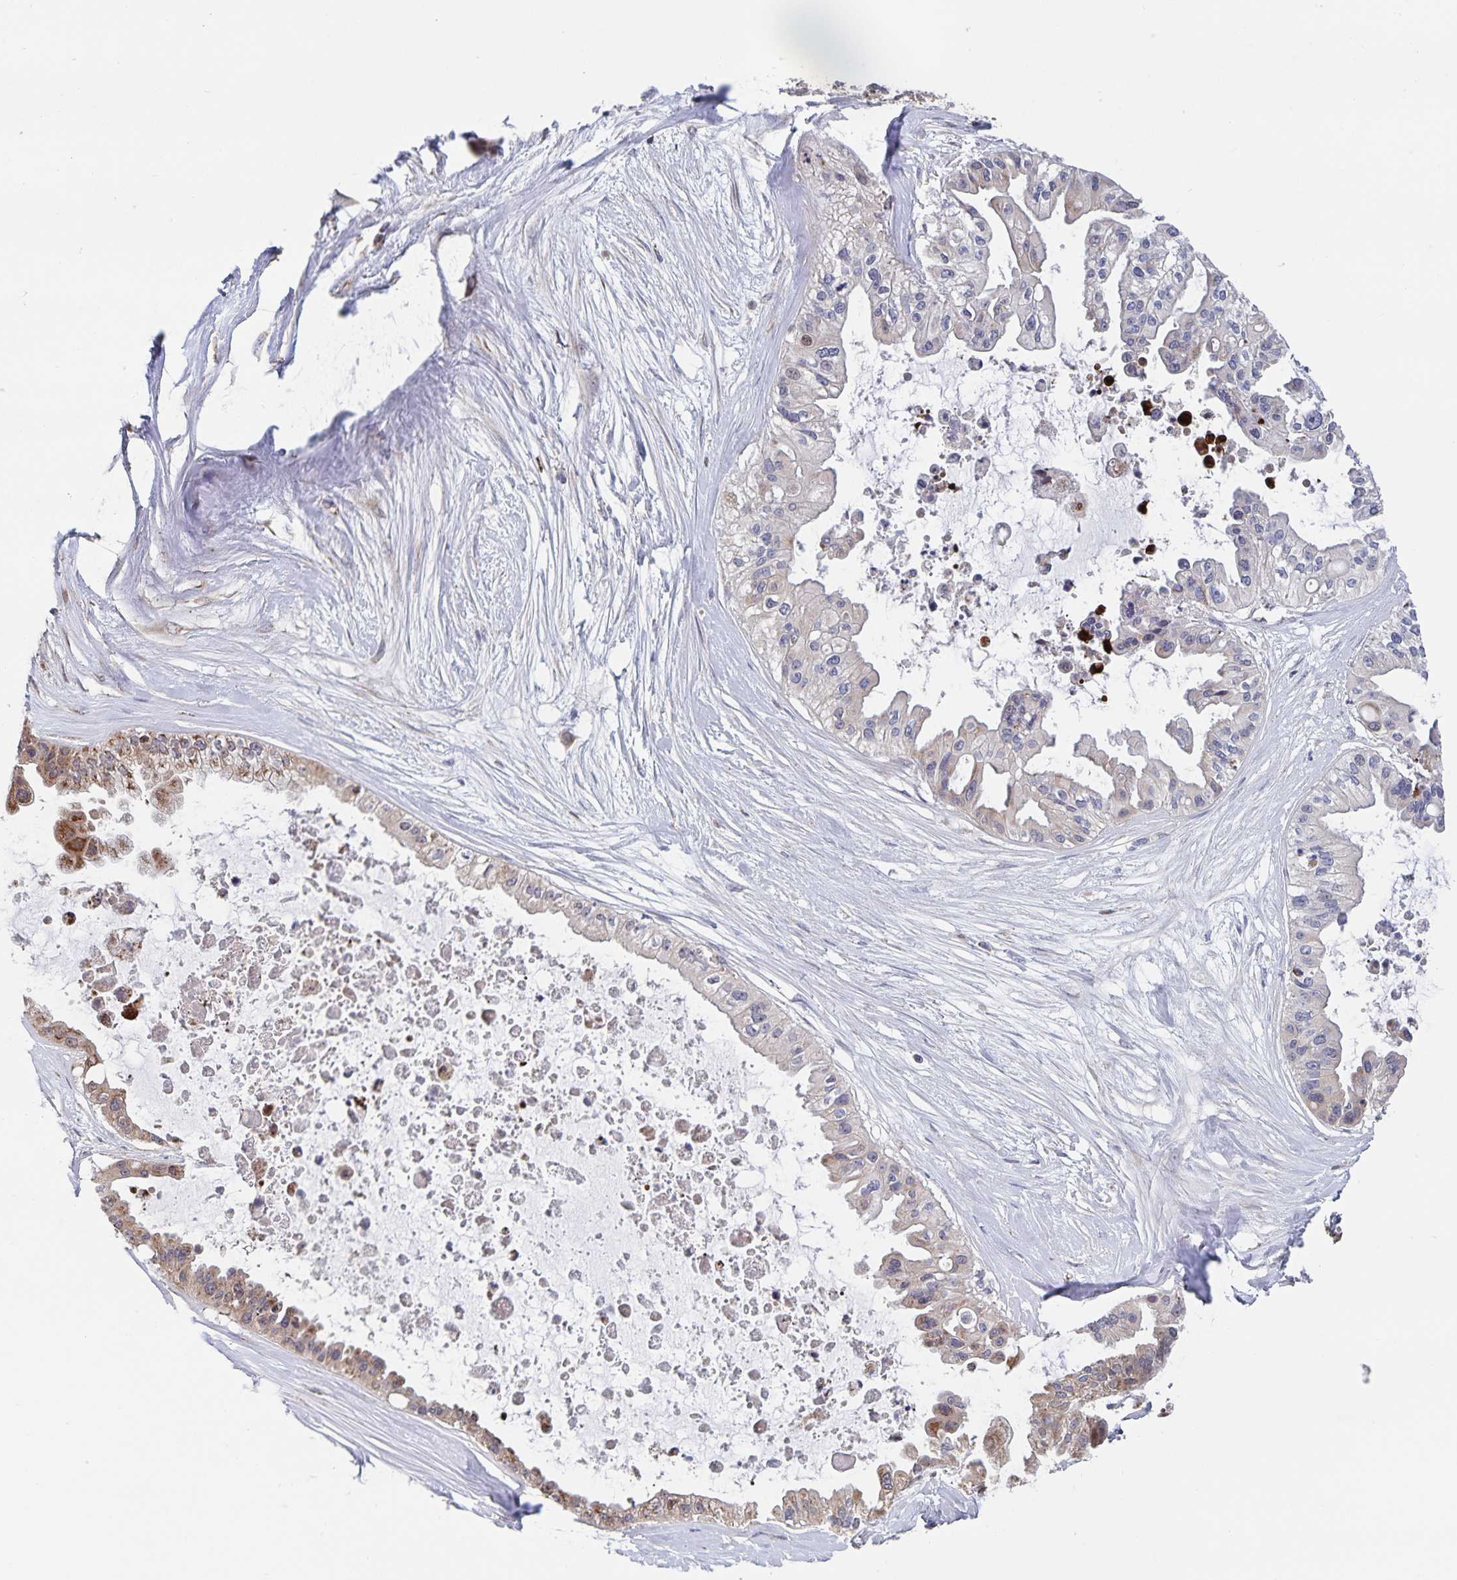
{"staining": {"intensity": "moderate", "quantity": "25%-75%", "location": "cytoplasmic/membranous"}, "tissue": "ovarian cancer", "cell_type": "Tumor cells", "image_type": "cancer", "snomed": [{"axis": "morphology", "description": "Cystadenocarcinoma, serous, NOS"}, {"axis": "topography", "description": "Ovary"}], "caption": "Immunohistochemistry (IHC) photomicrograph of ovarian cancer (serous cystadenocarcinoma) stained for a protein (brown), which exhibits medium levels of moderate cytoplasmic/membranous expression in approximately 25%-75% of tumor cells.", "gene": "ACACA", "patient": {"sex": "female", "age": 56}}